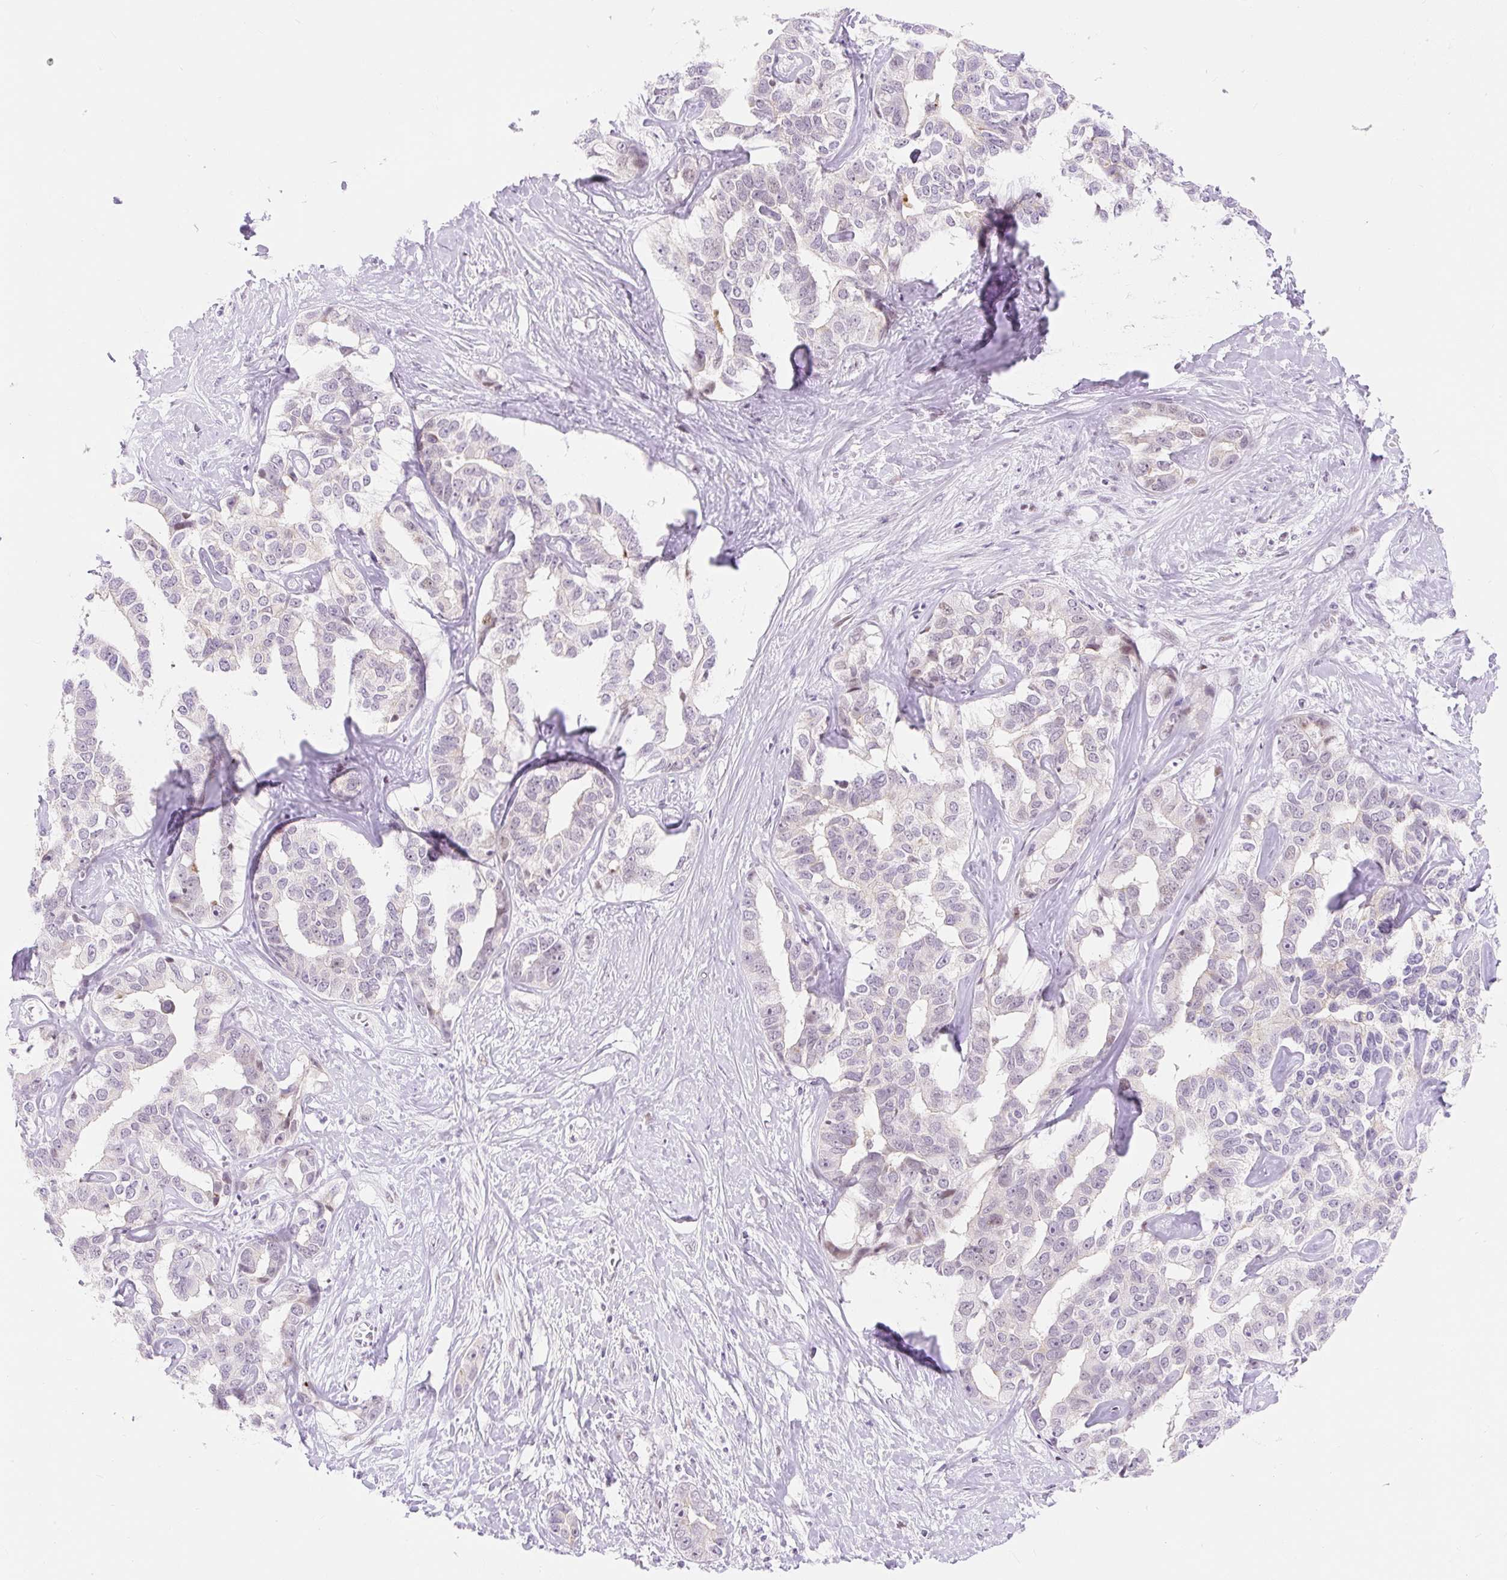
{"staining": {"intensity": "negative", "quantity": "none", "location": "none"}, "tissue": "liver cancer", "cell_type": "Tumor cells", "image_type": "cancer", "snomed": [{"axis": "morphology", "description": "Cholangiocarcinoma"}, {"axis": "topography", "description": "Liver"}], "caption": "The immunohistochemistry image has no significant positivity in tumor cells of cholangiocarcinoma (liver) tissue. (Brightfield microscopy of DAB IHC at high magnification).", "gene": "H2BW1", "patient": {"sex": "male", "age": 59}}